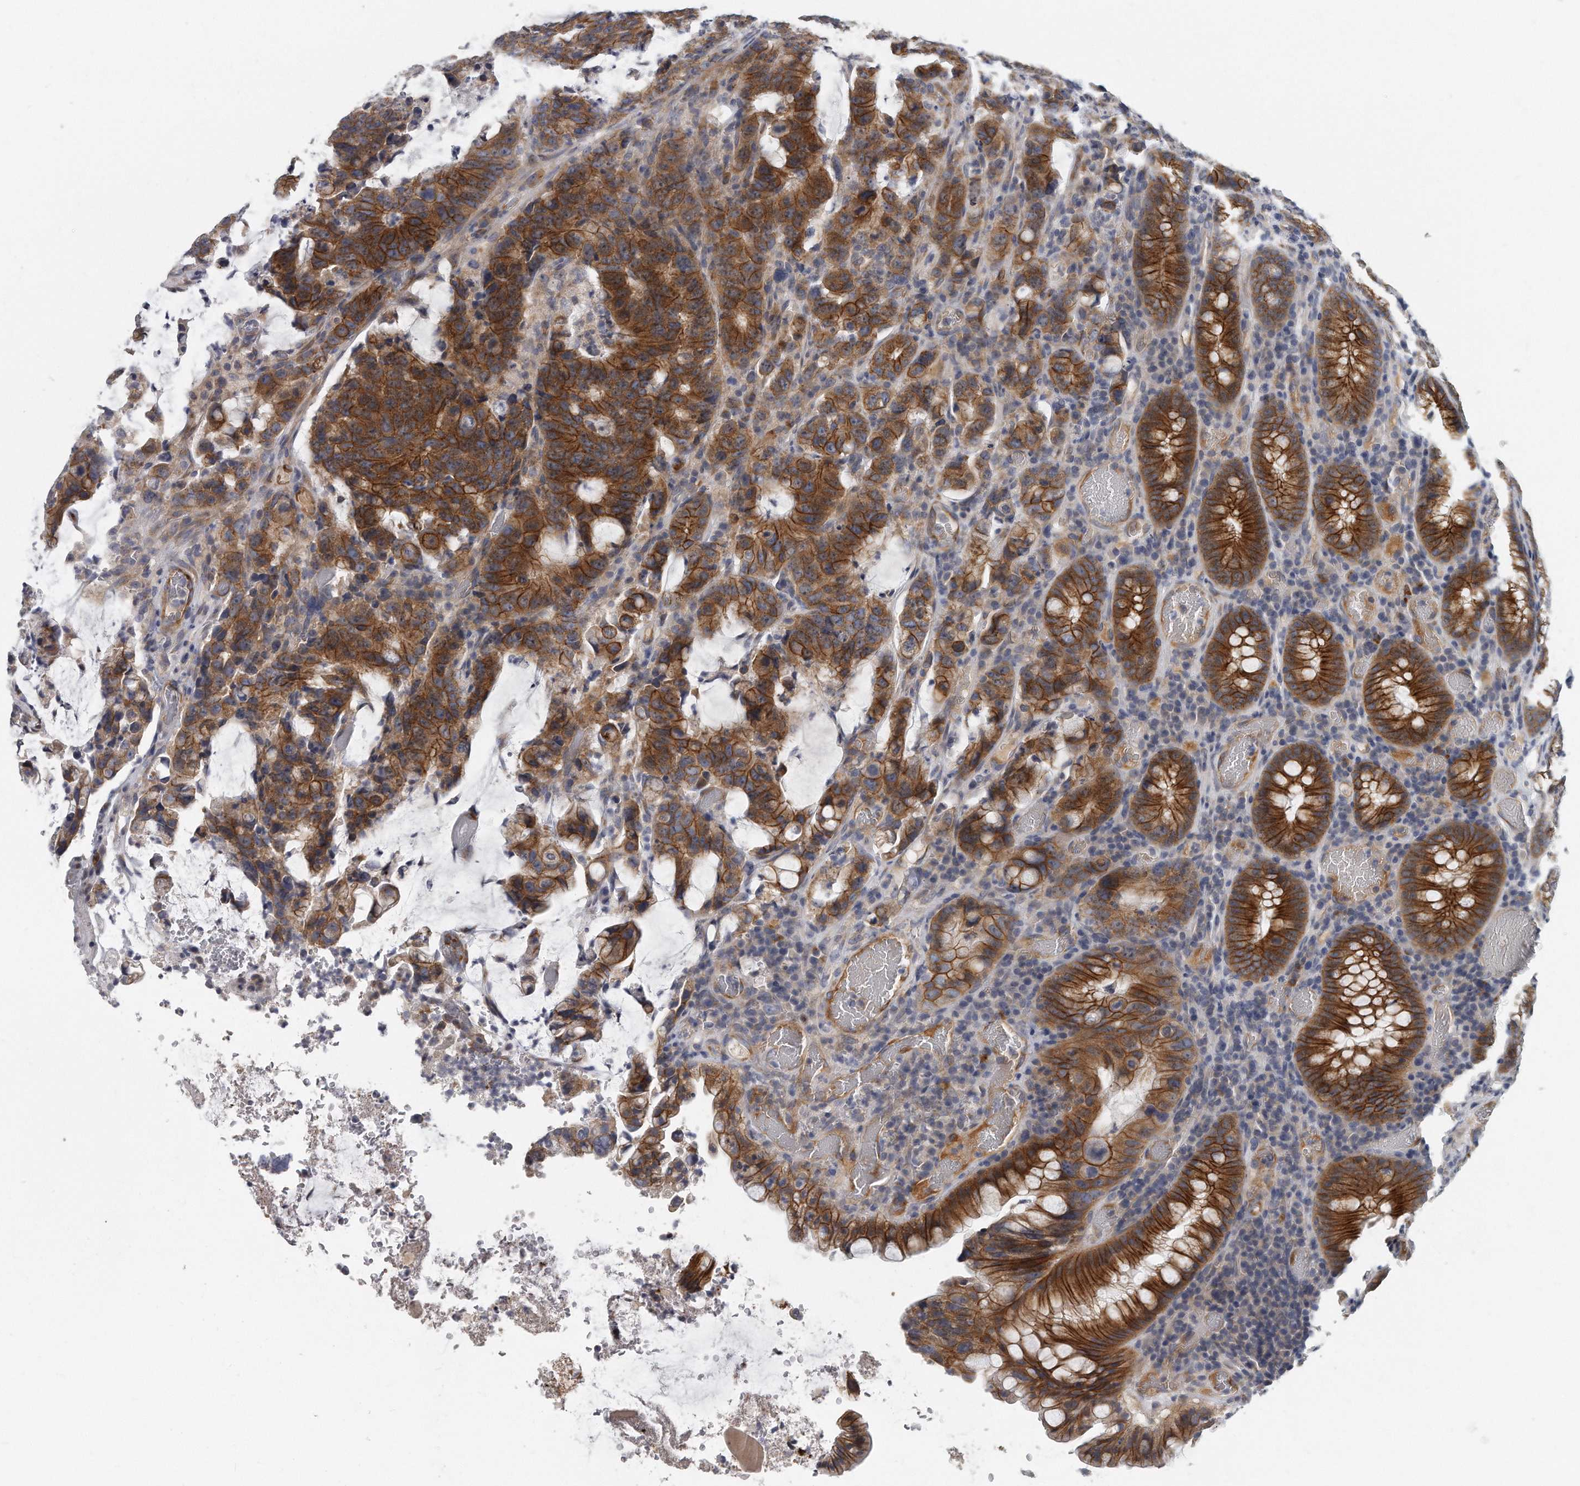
{"staining": {"intensity": "strong", "quantity": ">75%", "location": "cytoplasmic/membranous"}, "tissue": "colorectal cancer", "cell_type": "Tumor cells", "image_type": "cancer", "snomed": [{"axis": "morphology", "description": "Adenocarcinoma, NOS"}, {"axis": "topography", "description": "Colon"}], "caption": "Colorectal adenocarcinoma stained with DAB (3,3'-diaminobenzidine) immunohistochemistry displays high levels of strong cytoplasmic/membranous positivity in about >75% of tumor cells.", "gene": "PLEKHA6", "patient": {"sex": "female", "age": 86}}